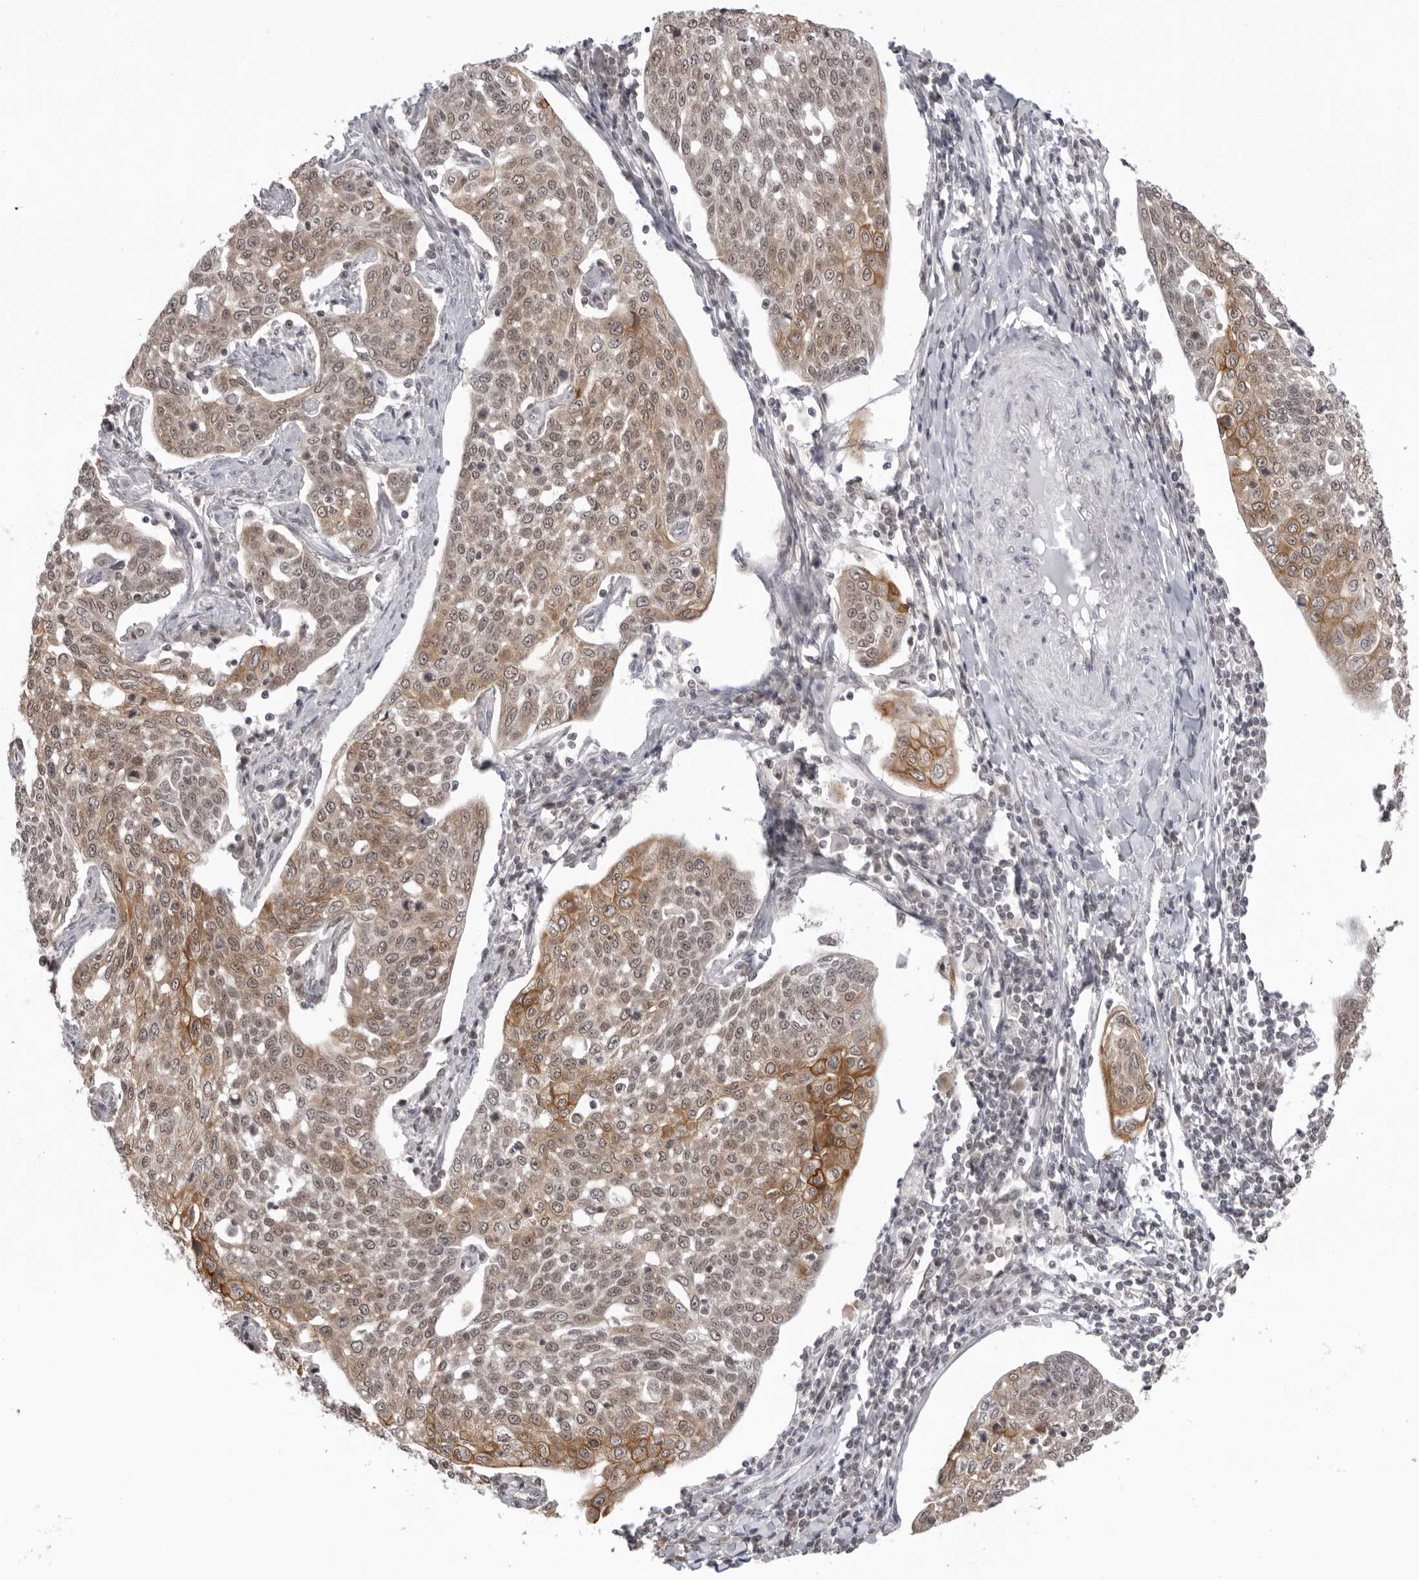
{"staining": {"intensity": "moderate", "quantity": "25%-75%", "location": "cytoplasmic/membranous,nuclear"}, "tissue": "cervical cancer", "cell_type": "Tumor cells", "image_type": "cancer", "snomed": [{"axis": "morphology", "description": "Squamous cell carcinoma, NOS"}, {"axis": "topography", "description": "Cervix"}], "caption": "Immunohistochemistry of cervical cancer shows medium levels of moderate cytoplasmic/membranous and nuclear staining in approximately 25%-75% of tumor cells. The protein is stained brown, and the nuclei are stained in blue (DAB (3,3'-diaminobenzidine) IHC with brightfield microscopy, high magnification).", "gene": "EXOSC10", "patient": {"sex": "female", "age": 34}}